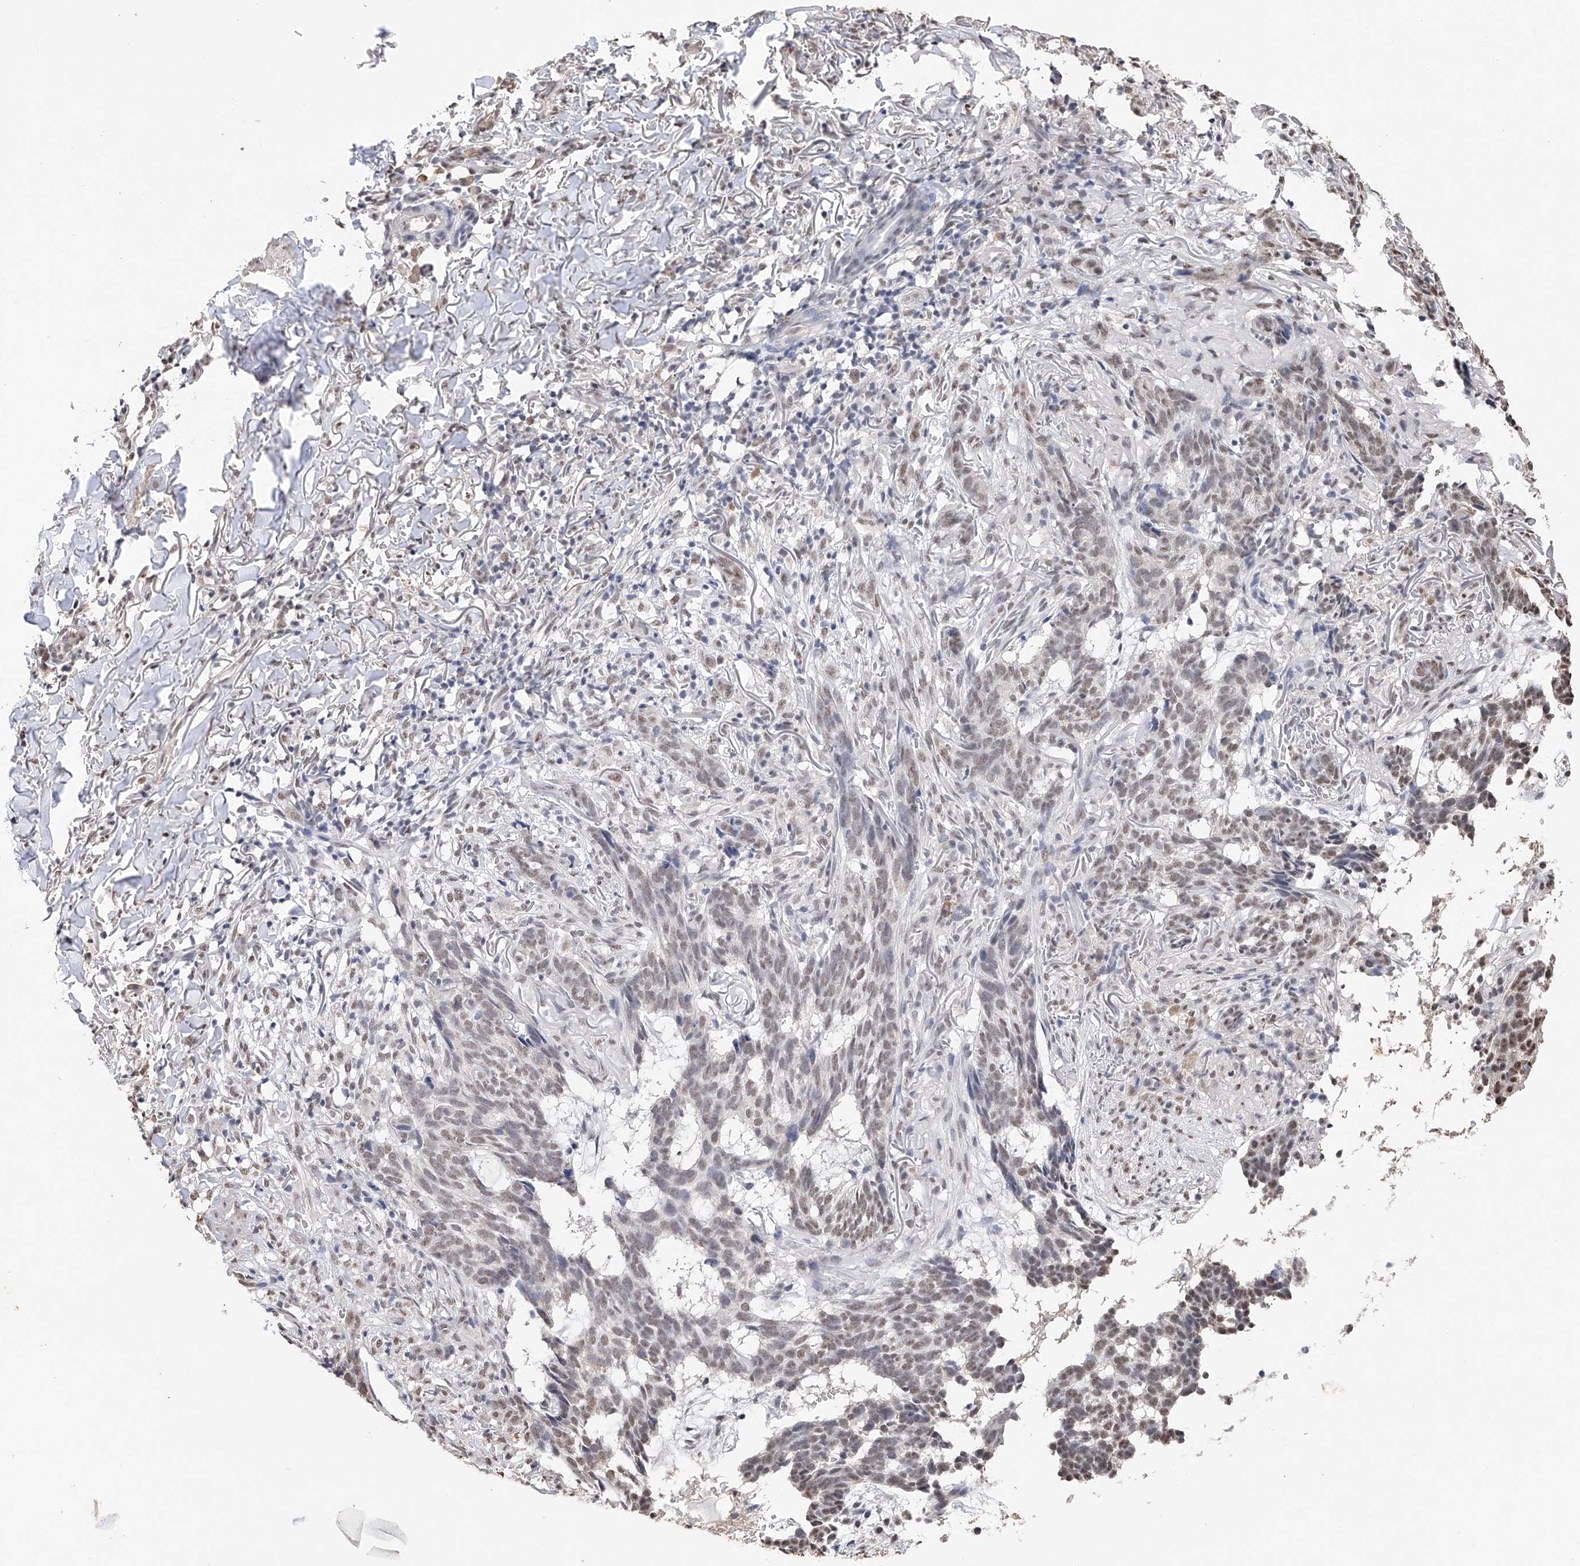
{"staining": {"intensity": "weak", "quantity": "25%-75%", "location": "nuclear"}, "tissue": "skin cancer", "cell_type": "Tumor cells", "image_type": "cancer", "snomed": [{"axis": "morphology", "description": "Basal cell carcinoma"}, {"axis": "topography", "description": "Skin"}], "caption": "Immunohistochemical staining of human basal cell carcinoma (skin) exhibits low levels of weak nuclear staining in approximately 25%-75% of tumor cells.", "gene": "DMAP1", "patient": {"sex": "male", "age": 85}}